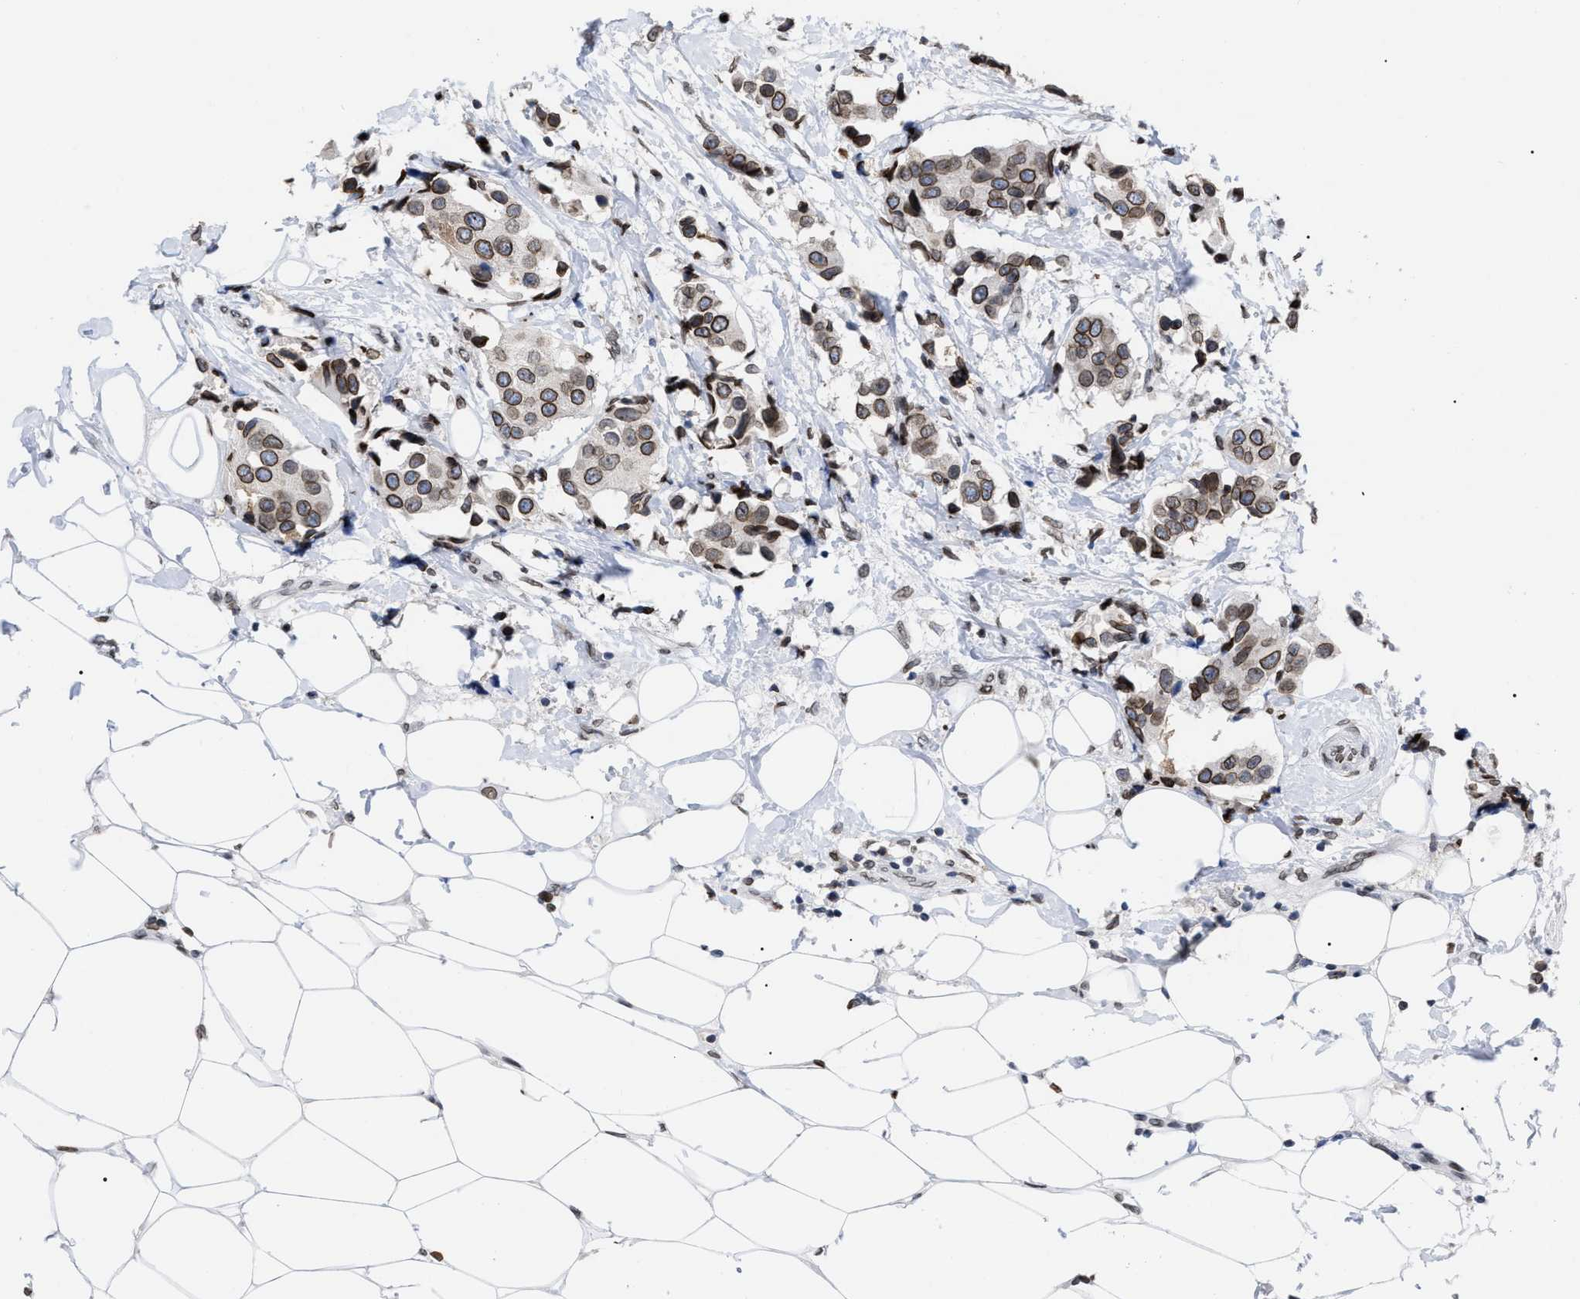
{"staining": {"intensity": "moderate", "quantity": ">75%", "location": "cytoplasmic/membranous,nuclear"}, "tissue": "breast cancer", "cell_type": "Tumor cells", "image_type": "cancer", "snomed": [{"axis": "morphology", "description": "Normal tissue, NOS"}, {"axis": "morphology", "description": "Duct carcinoma"}, {"axis": "topography", "description": "Breast"}], "caption": "DAB (3,3'-diaminobenzidine) immunohistochemical staining of breast invasive ductal carcinoma exhibits moderate cytoplasmic/membranous and nuclear protein expression in approximately >75% of tumor cells. The staining is performed using DAB brown chromogen to label protein expression. The nuclei are counter-stained blue using hematoxylin.", "gene": "TPR", "patient": {"sex": "female", "age": 39}}